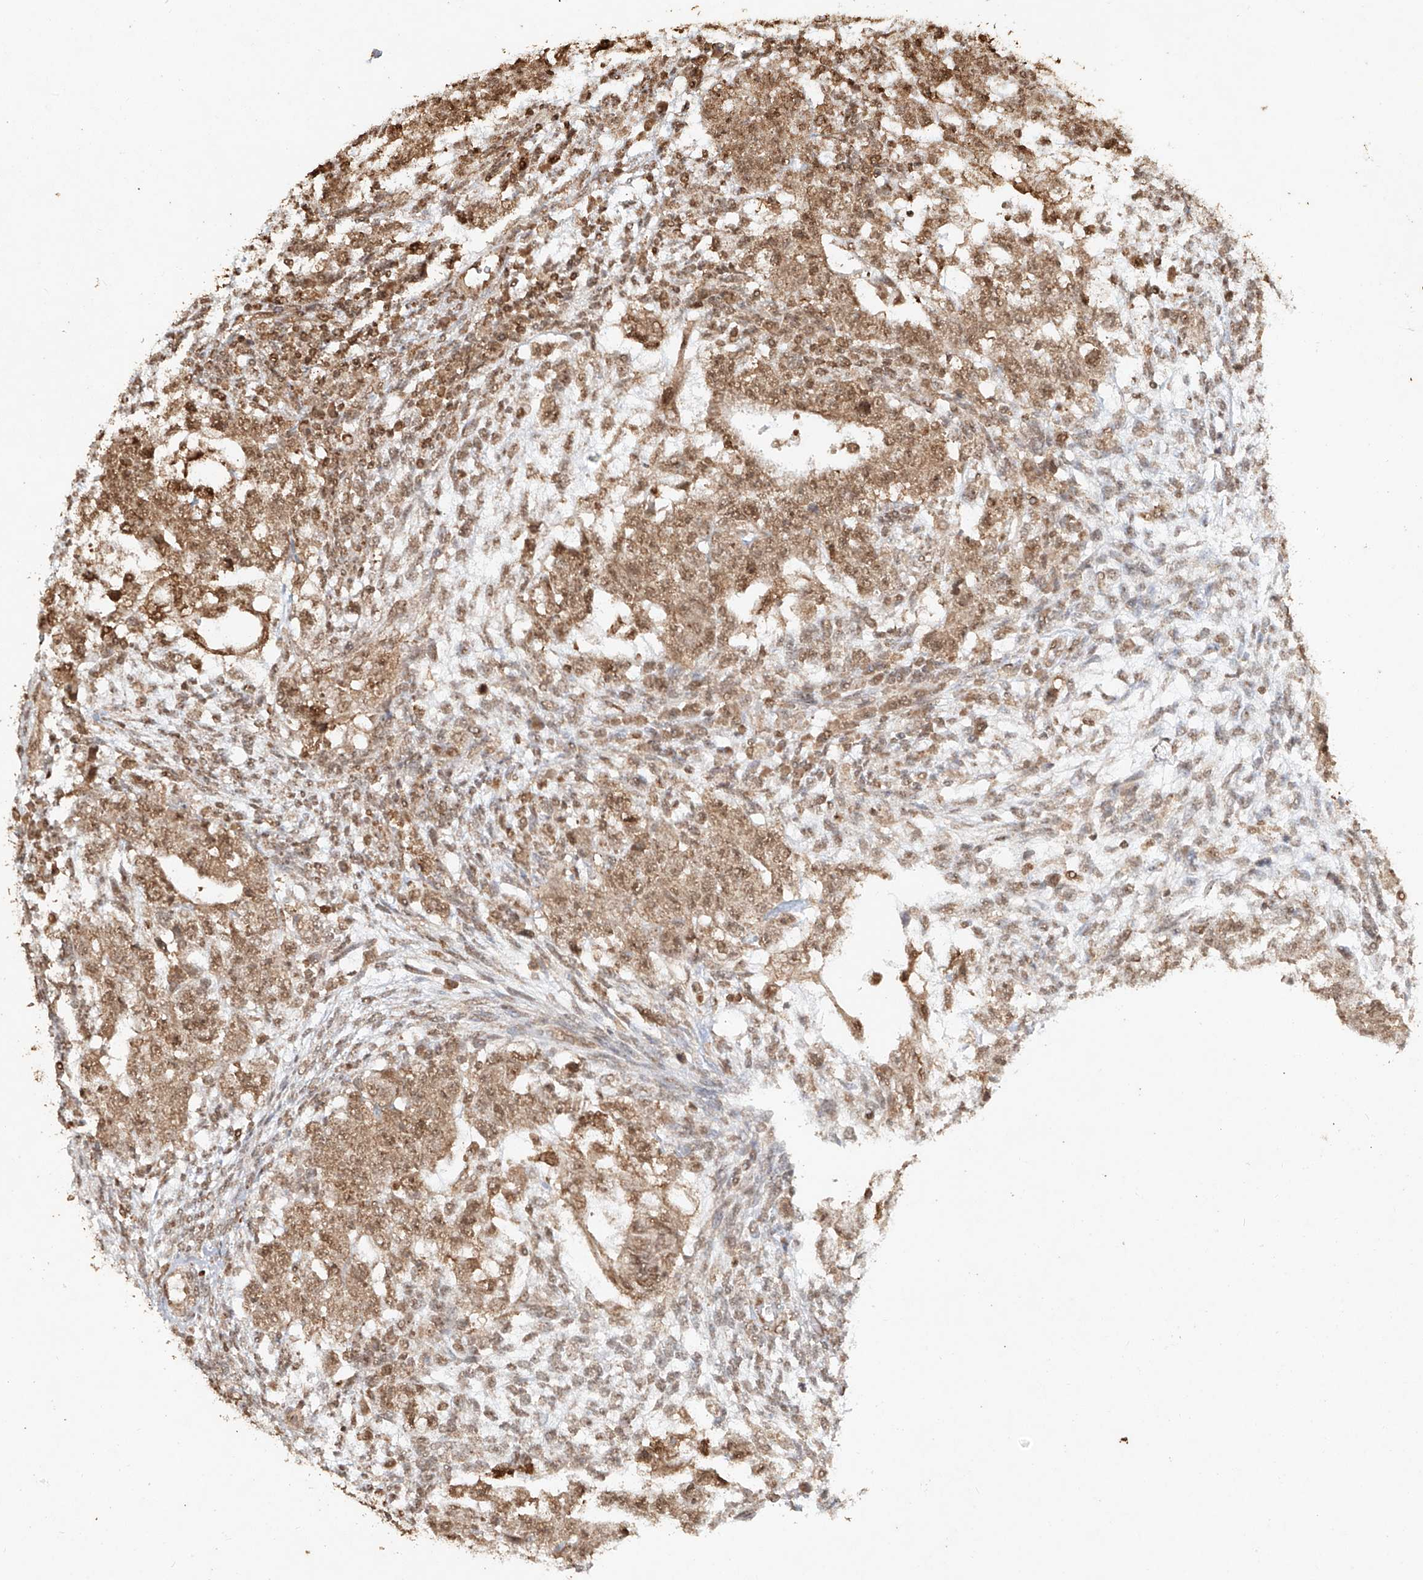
{"staining": {"intensity": "moderate", "quantity": ">75%", "location": "cytoplasmic/membranous,nuclear"}, "tissue": "testis cancer", "cell_type": "Tumor cells", "image_type": "cancer", "snomed": [{"axis": "morphology", "description": "Normal tissue, NOS"}, {"axis": "morphology", "description": "Carcinoma, Embryonal, NOS"}, {"axis": "topography", "description": "Testis"}], "caption": "Testis cancer (embryonal carcinoma) stained with a brown dye demonstrates moderate cytoplasmic/membranous and nuclear positive positivity in approximately >75% of tumor cells.", "gene": "TIGAR", "patient": {"sex": "male", "age": 36}}